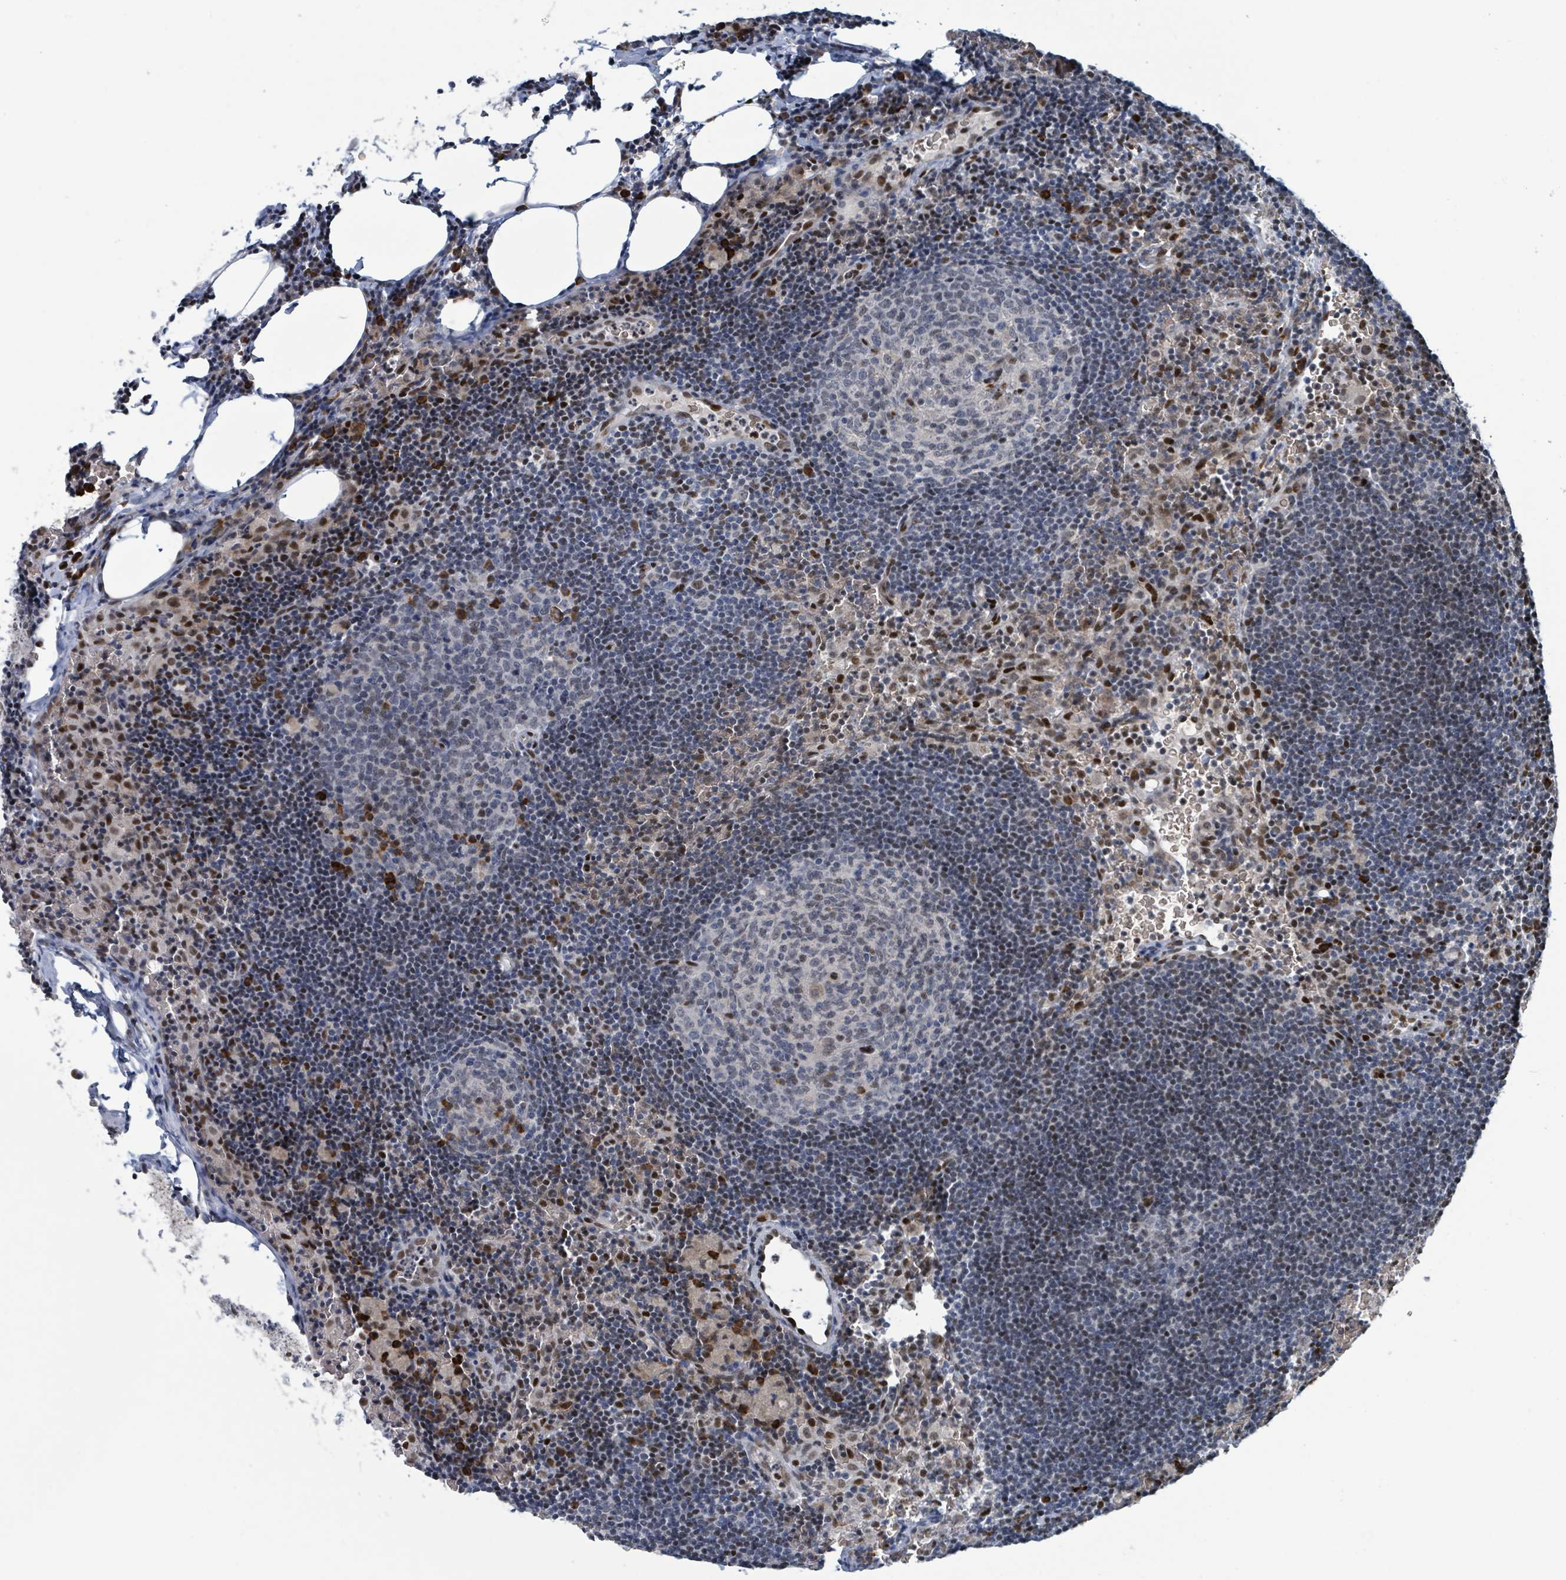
{"staining": {"intensity": "negative", "quantity": "none", "location": "none"}, "tissue": "lymph node", "cell_type": "Germinal center cells", "image_type": "normal", "snomed": [{"axis": "morphology", "description": "Normal tissue, NOS"}, {"axis": "topography", "description": "Lymph node"}], "caption": "Histopathology image shows no significant protein staining in germinal center cells of normal lymph node. (Brightfield microscopy of DAB (3,3'-diaminobenzidine) IHC at high magnification).", "gene": "KLF3", "patient": {"sex": "male", "age": 62}}